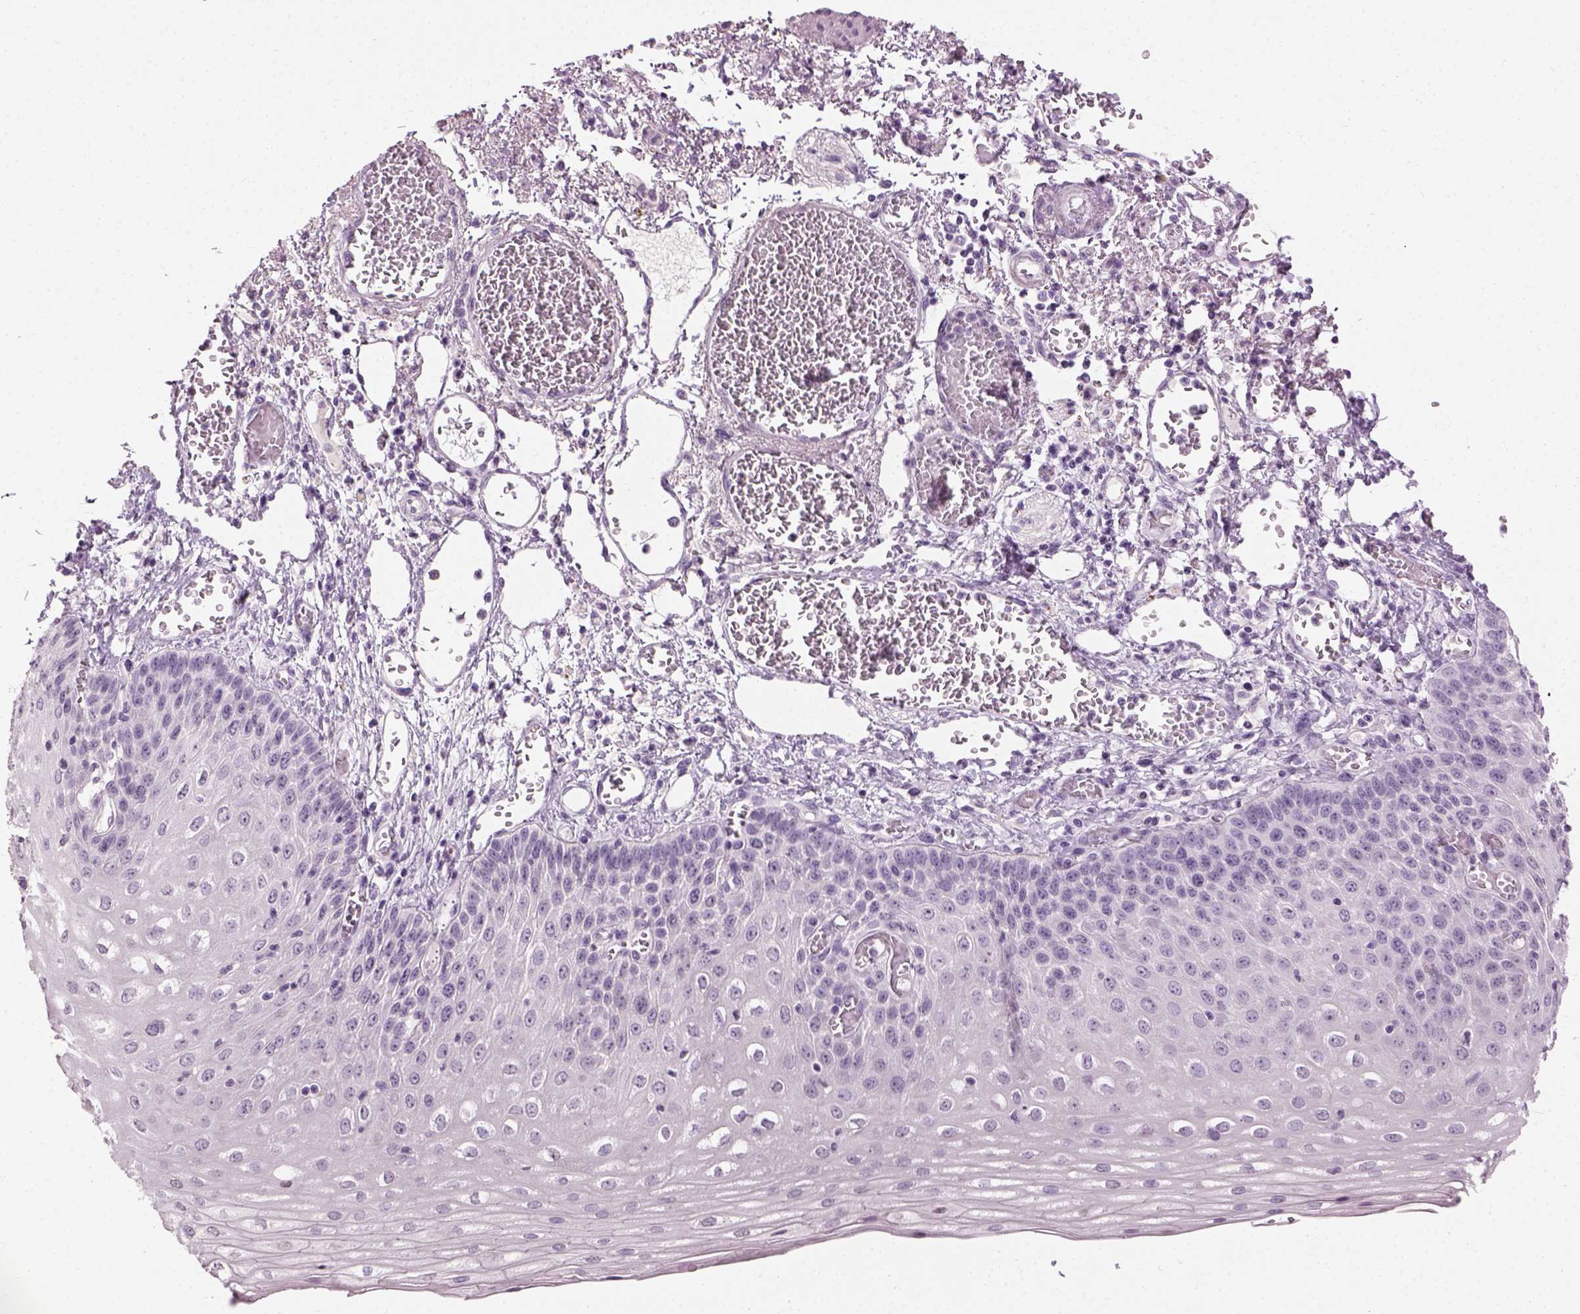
{"staining": {"intensity": "negative", "quantity": "none", "location": "none"}, "tissue": "esophagus", "cell_type": "Squamous epithelial cells", "image_type": "normal", "snomed": [{"axis": "morphology", "description": "Normal tissue, NOS"}, {"axis": "morphology", "description": "Adenocarcinoma, NOS"}, {"axis": "topography", "description": "Esophagus"}], "caption": "A photomicrograph of esophagus stained for a protein exhibits no brown staining in squamous epithelial cells. (DAB immunohistochemistry (IHC), high magnification).", "gene": "TH", "patient": {"sex": "male", "age": 81}}